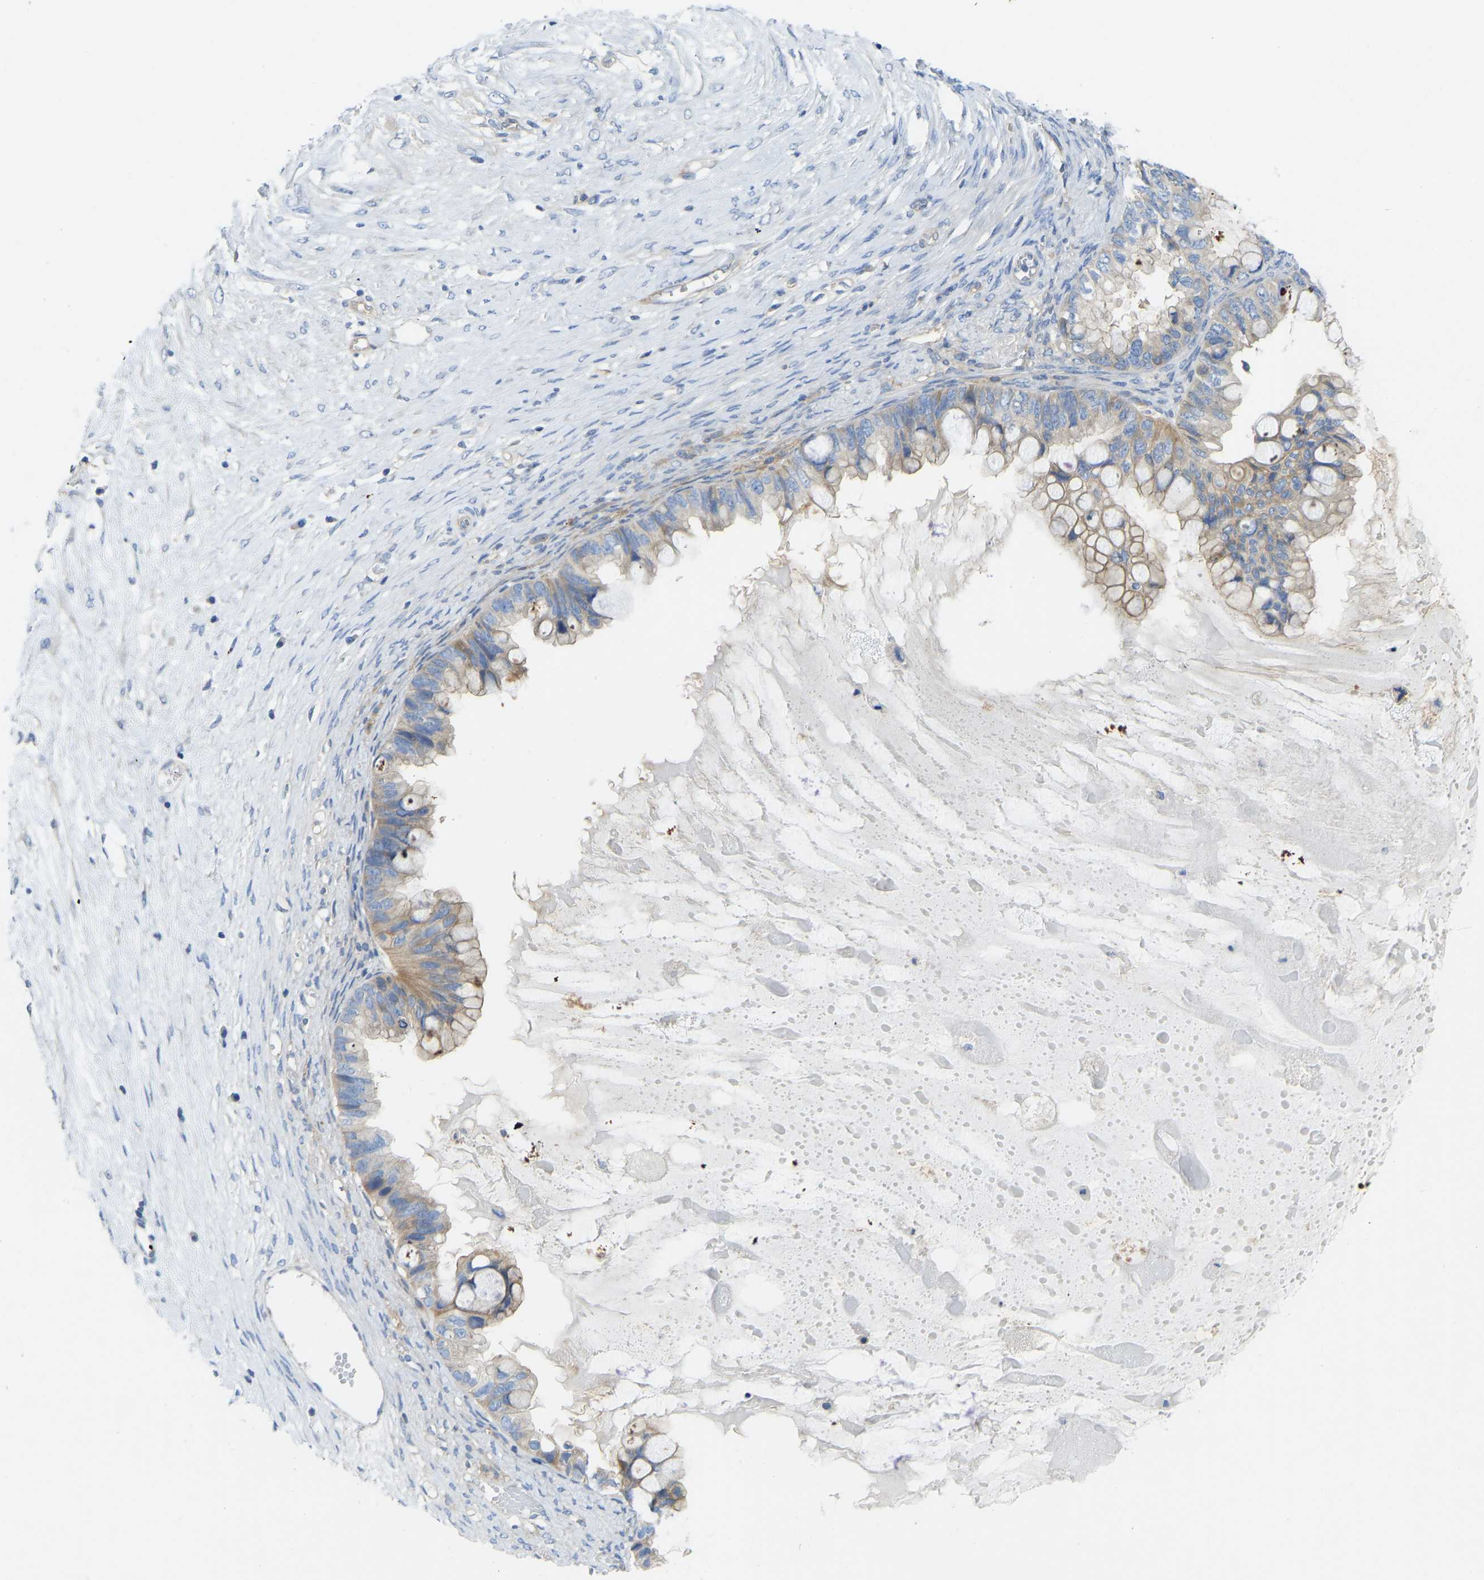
{"staining": {"intensity": "weak", "quantity": ">75%", "location": "cytoplasmic/membranous"}, "tissue": "ovarian cancer", "cell_type": "Tumor cells", "image_type": "cancer", "snomed": [{"axis": "morphology", "description": "Cystadenocarcinoma, mucinous, NOS"}, {"axis": "topography", "description": "Ovary"}], "caption": "Protein expression analysis of human ovarian cancer reveals weak cytoplasmic/membranous expression in about >75% of tumor cells.", "gene": "PPP3CA", "patient": {"sex": "female", "age": 80}}